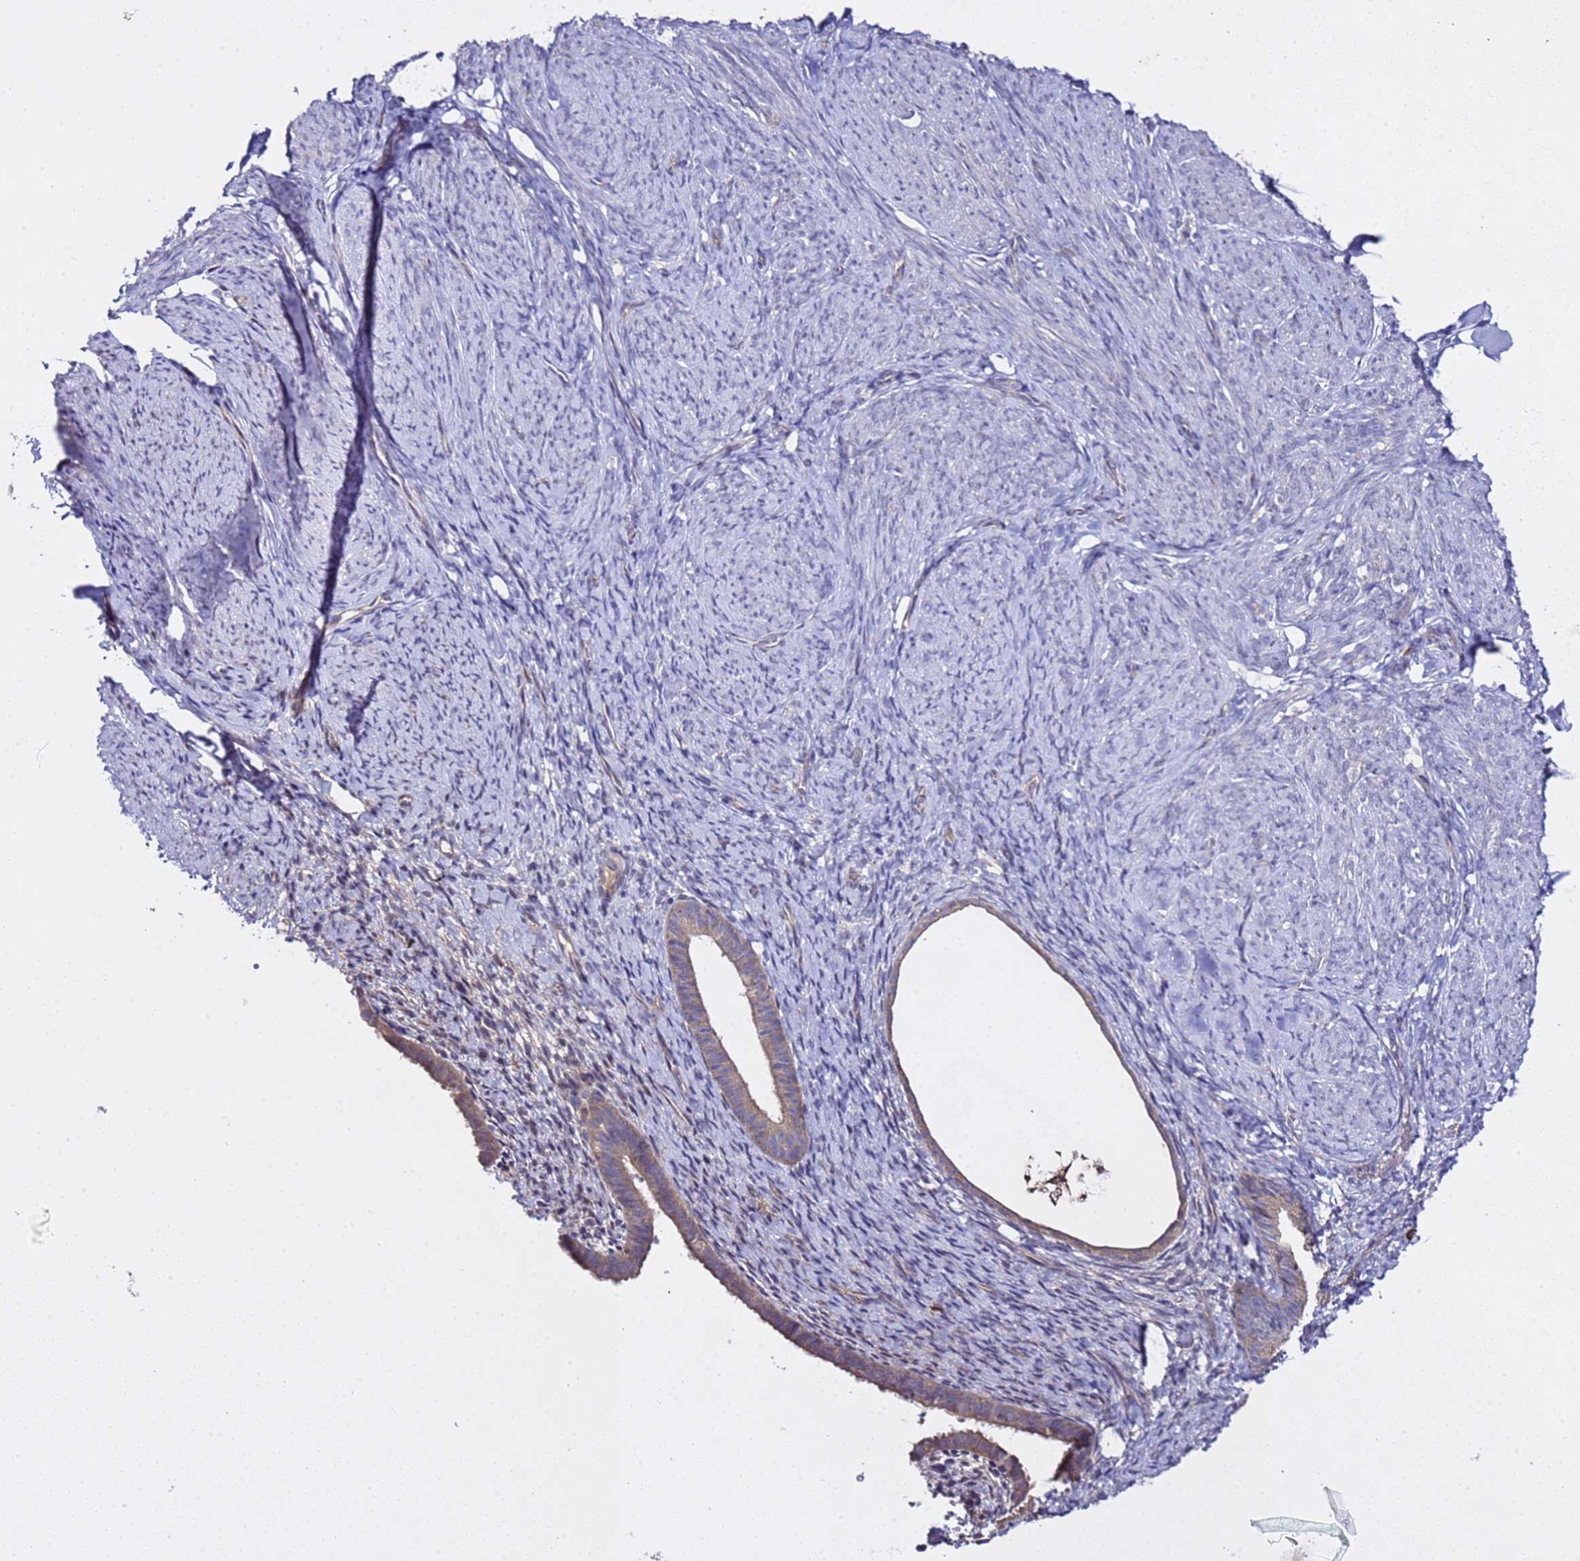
{"staining": {"intensity": "negative", "quantity": "none", "location": "none"}, "tissue": "endometrium", "cell_type": "Cells in endometrial stroma", "image_type": "normal", "snomed": [{"axis": "morphology", "description": "Normal tissue, NOS"}, {"axis": "topography", "description": "Endometrium"}], "caption": "IHC histopathology image of unremarkable endometrium stained for a protein (brown), which reveals no staining in cells in endometrial stroma.", "gene": "ALG3", "patient": {"sex": "female", "age": 65}}